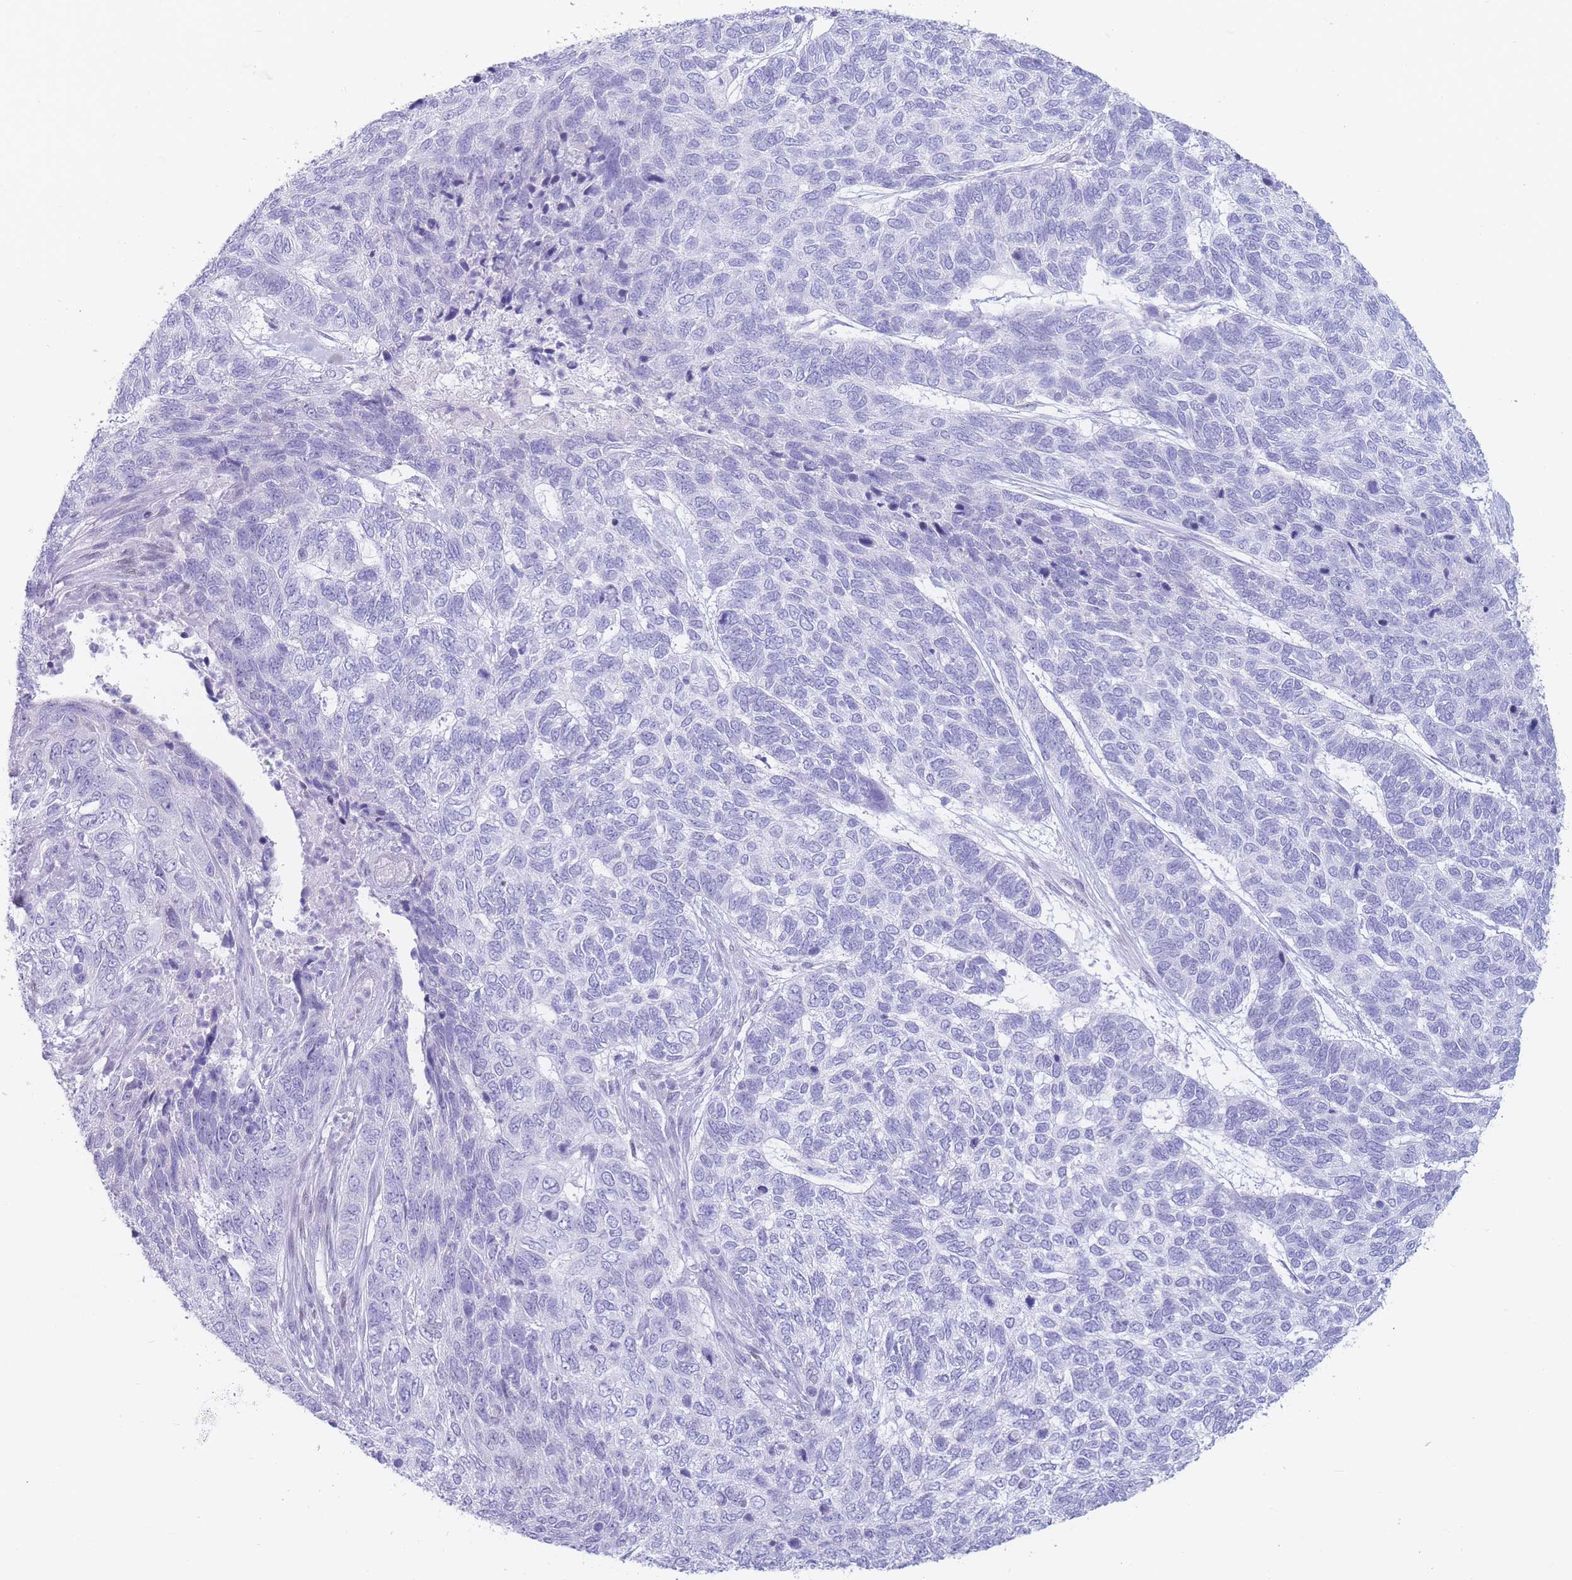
{"staining": {"intensity": "negative", "quantity": "none", "location": "none"}, "tissue": "skin cancer", "cell_type": "Tumor cells", "image_type": "cancer", "snomed": [{"axis": "morphology", "description": "Basal cell carcinoma"}, {"axis": "topography", "description": "Skin"}], "caption": "High power microscopy histopathology image of an immunohistochemistry (IHC) micrograph of skin cancer, revealing no significant positivity in tumor cells.", "gene": "PSMB5", "patient": {"sex": "female", "age": 65}}